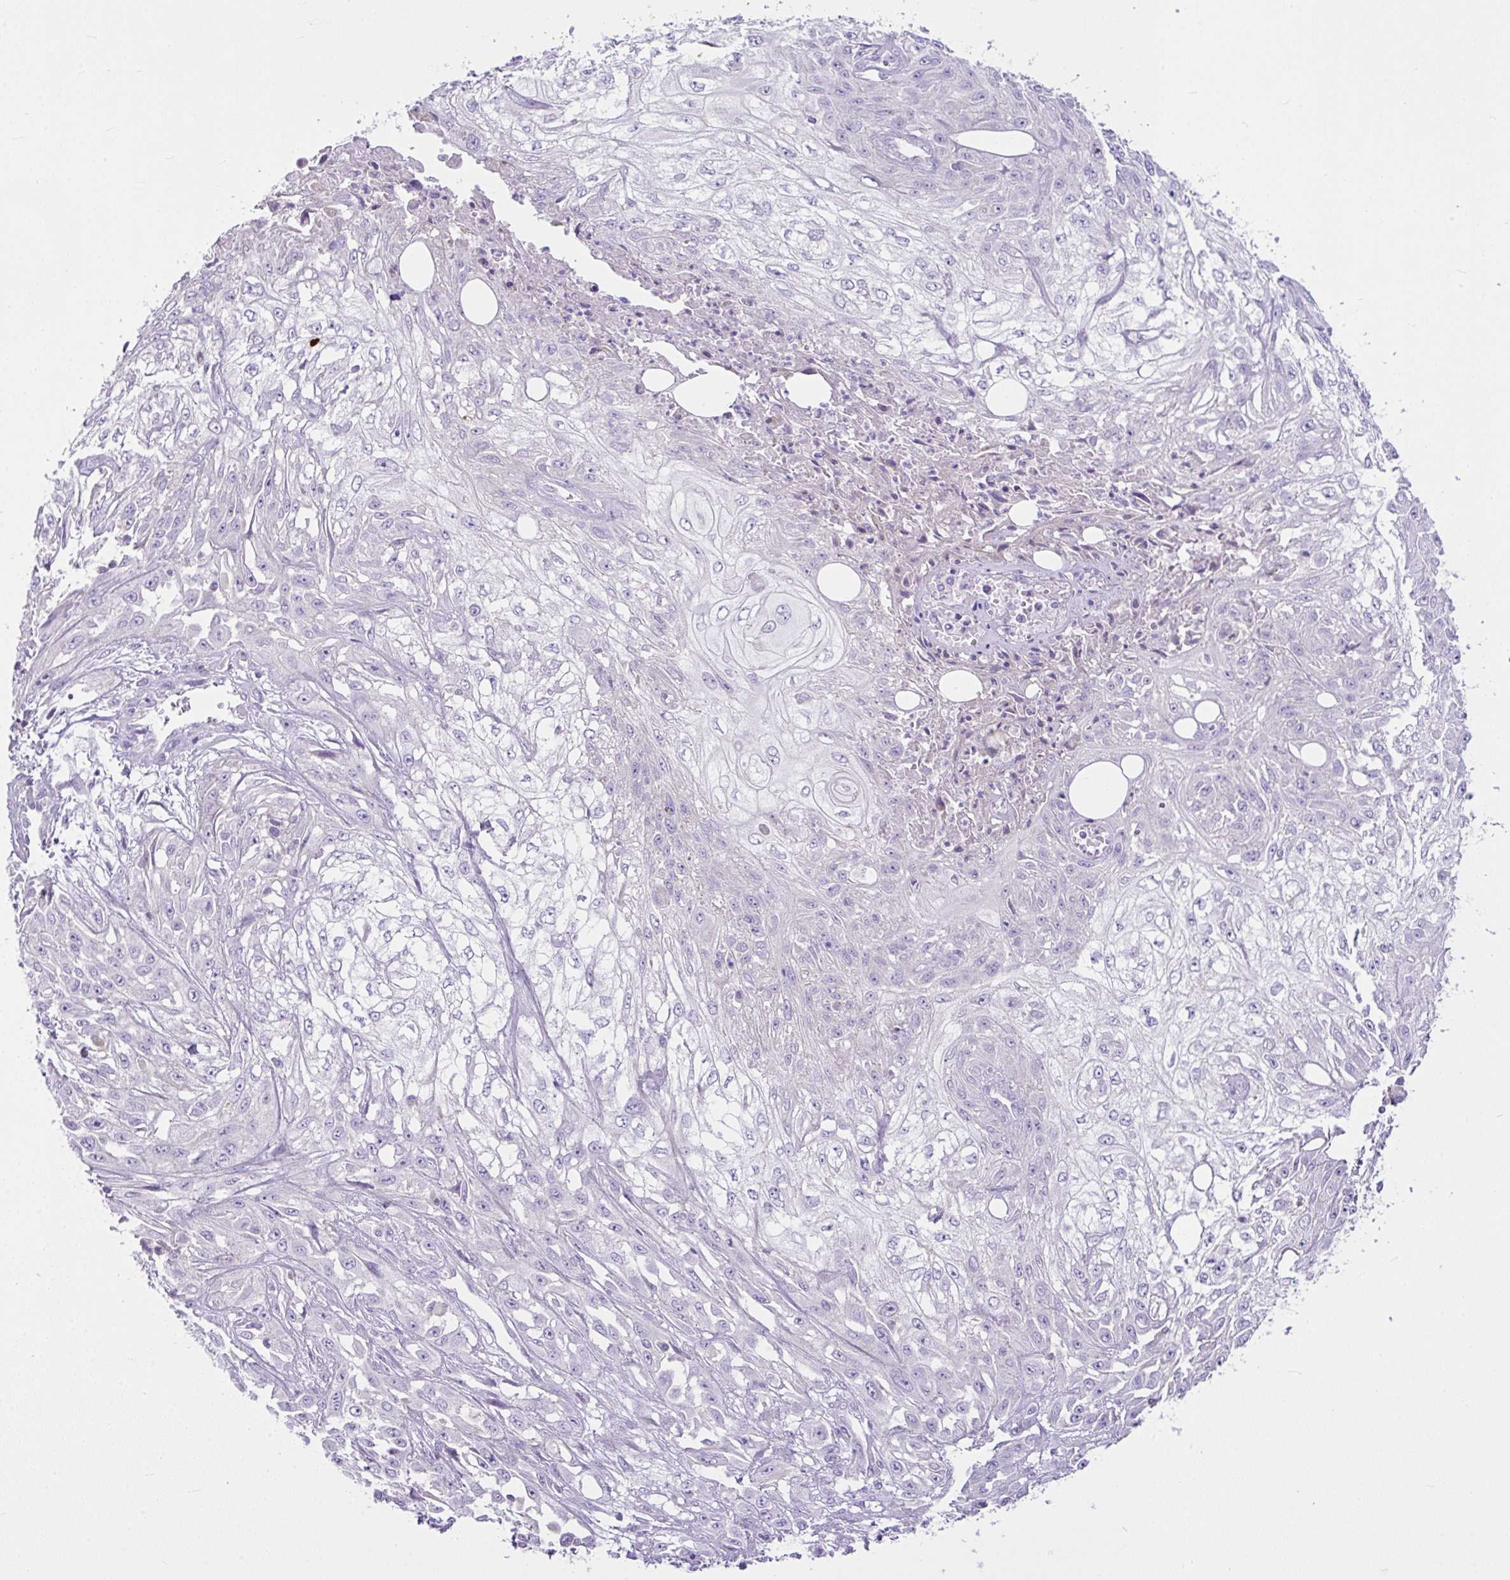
{"staining": {"intensity": "negative", "quantity": "none", "location": "none"}, "tissue": "skin cancer", "cell_type": "Tumor cells", "image_type": "cancer", "snomed": [{"axis": "morphology", "description": "Squamous cell carcinoma, NOS"}, {"axis": "morphology", "description": "Squamous cell carcinoma, metastatic, NOS"}, {"axis": "topography", "description": "Skin"}, {"axis": "topography", "description": "Lymph node"}], "caption": "The immunohistochemistry (IHC) micrograph has no significant positivity in tumor cells of skin metastatic squamous cell carcinoma tissue.", "gene": "D2HGDH", "patient": {"sex": "male", "age": 75}}